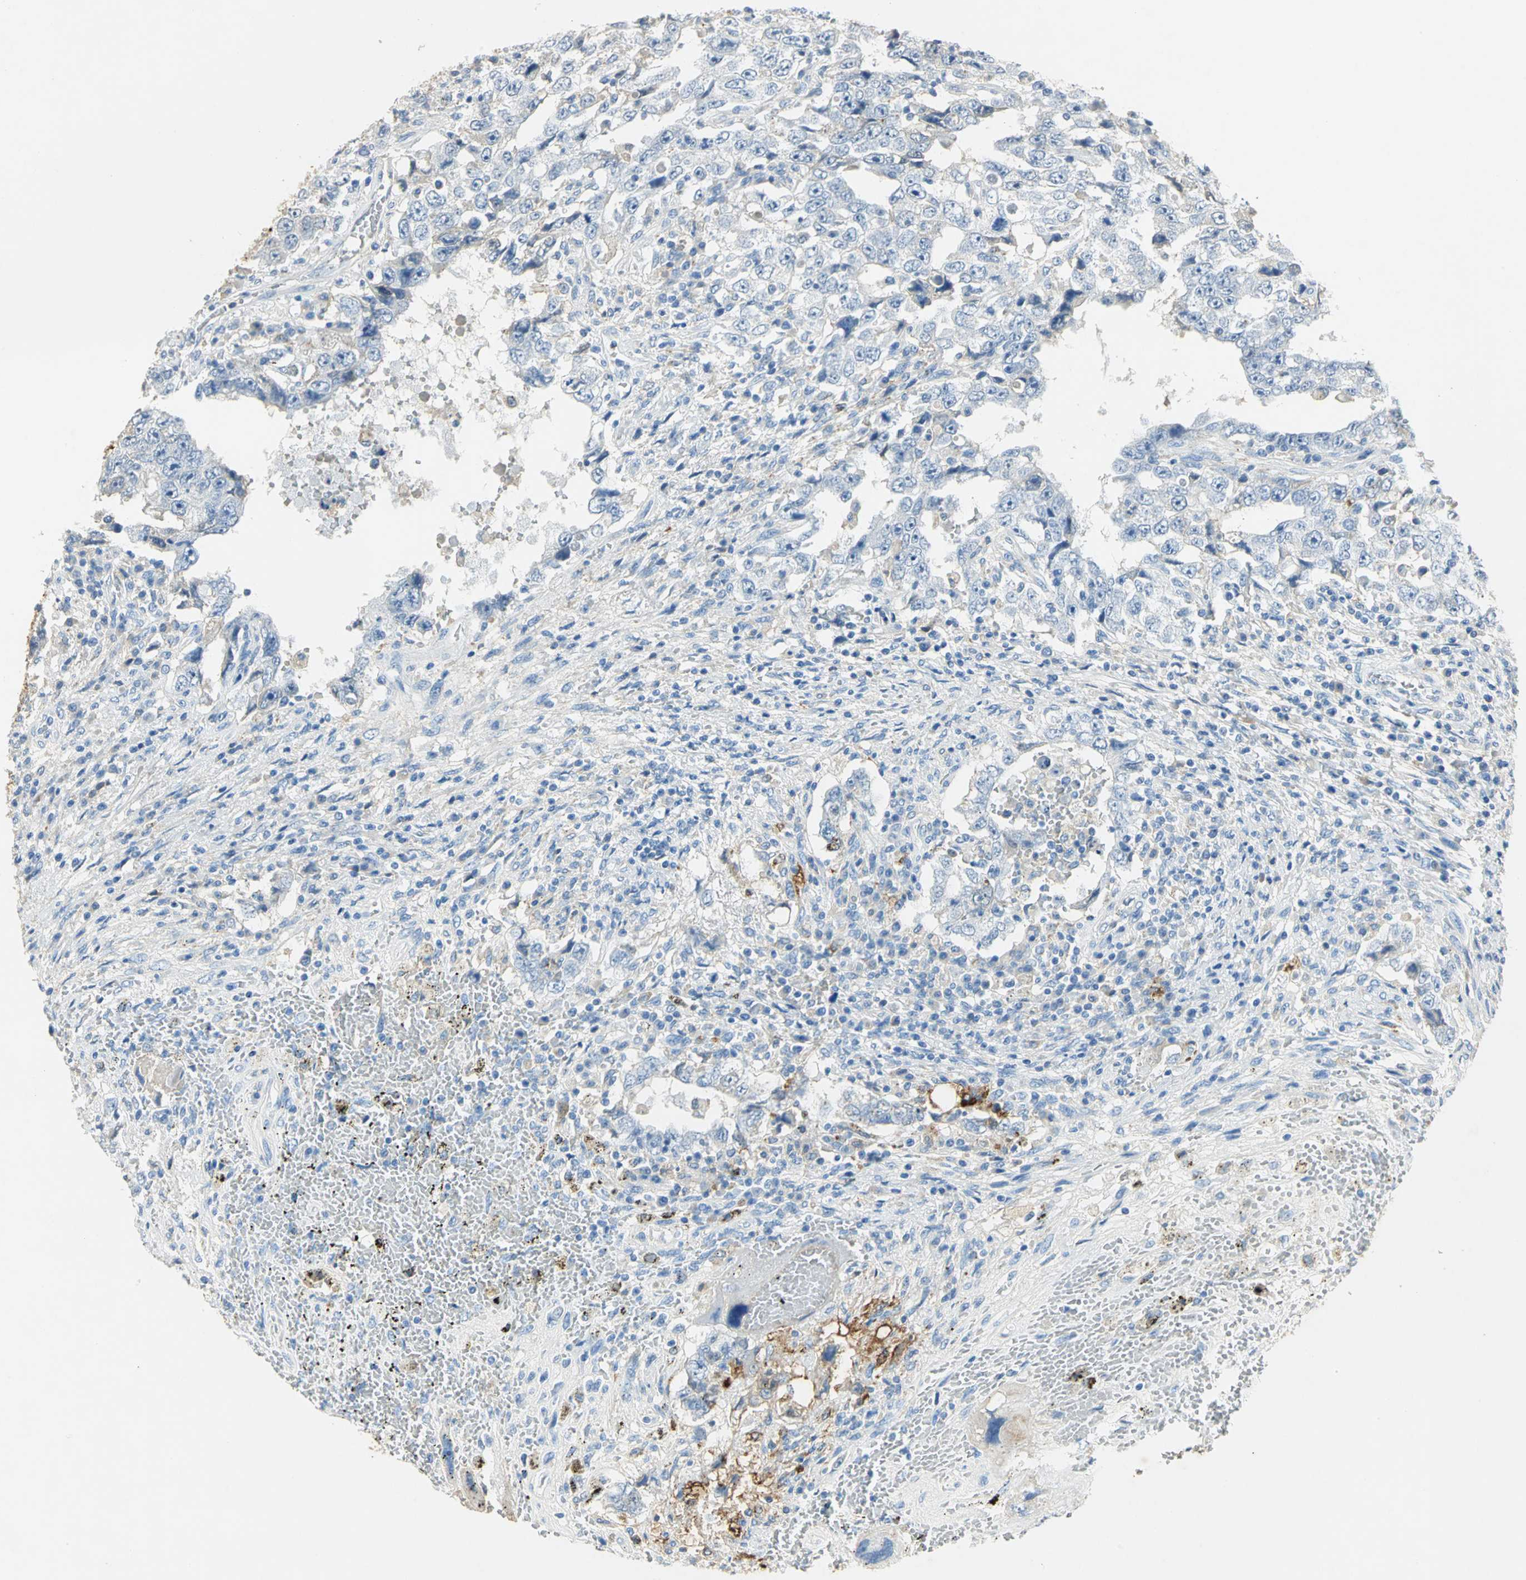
{"staining": {"intensity": "negative", "quantity": "none", "location": "none"}, "tissue": "testis cancer", "cell_type": "Tumor cells", "image_type": "cancer", "snomed": [{"axis": "morphology", "description": "Carcinoma, Embryonal, NOS"}, {"axis": "topography", "description": "Testis"}], "caption": "Image shows no protein staining in tumor cells of testis embryonal carcinoma tissue.", "gene": "ANXA4", "patient": {"sex": "male", "age": 26}}